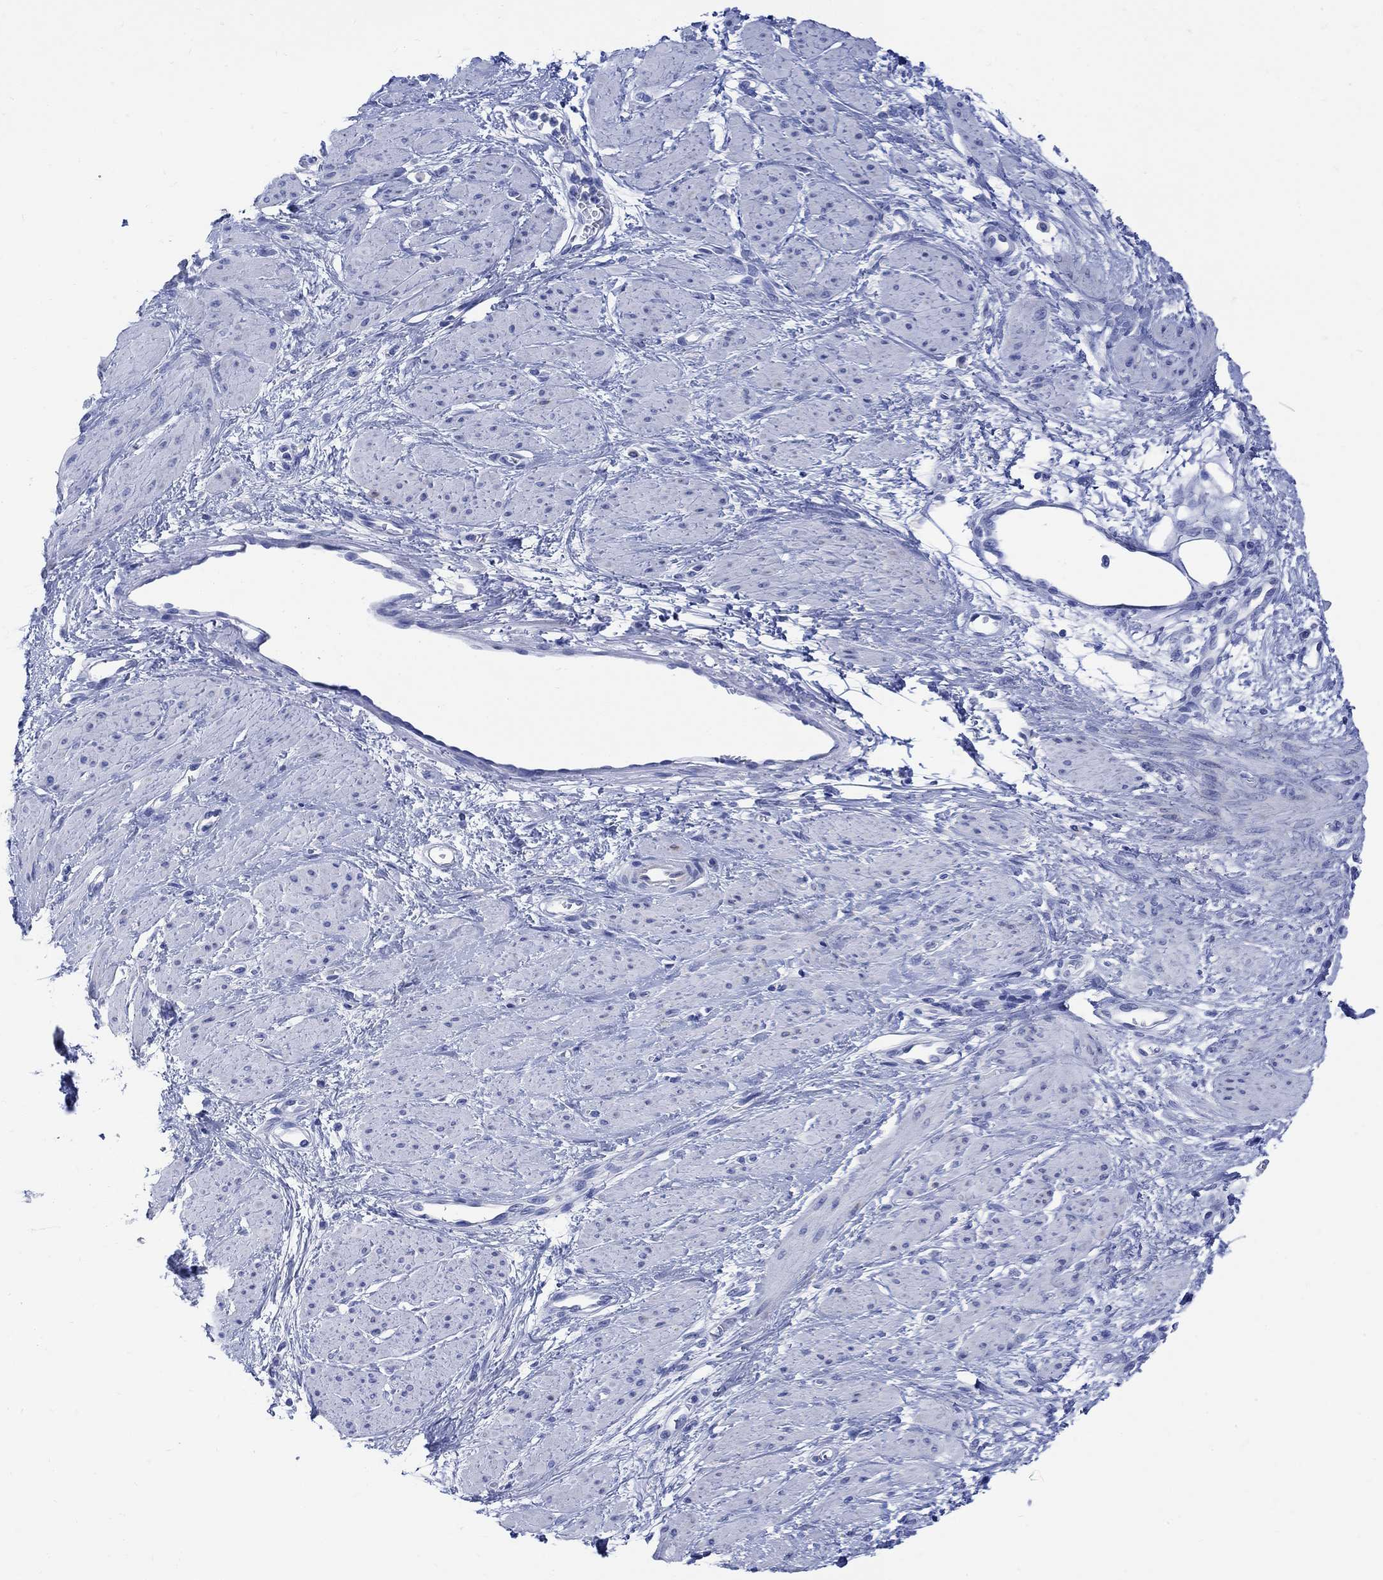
{"staining": {"intensity": "negative", "quantity": "none", "location": "none"}, "tissue": "smooth muscle", "cell_type": "Smooth muscle cells", "image_type": "normal", "snomed": [{"axis": "morphology", "description": "Normal tissue, NOS"}, {"axis": "topography", "description": "Smooth muscle"}, {"axis": "topography", "description": "Uterus"}], "caption": "The micrograph shows no significant positivity in smooth muscle cells of smooth muscle. The staining was performed using DAB to visualize the protein expression in brown, while the nuclei were stained in blue with hematoxylin (Magnification: 20x).", "gene": "MYL1", "patient": {"sex": "female", "age": 39}}